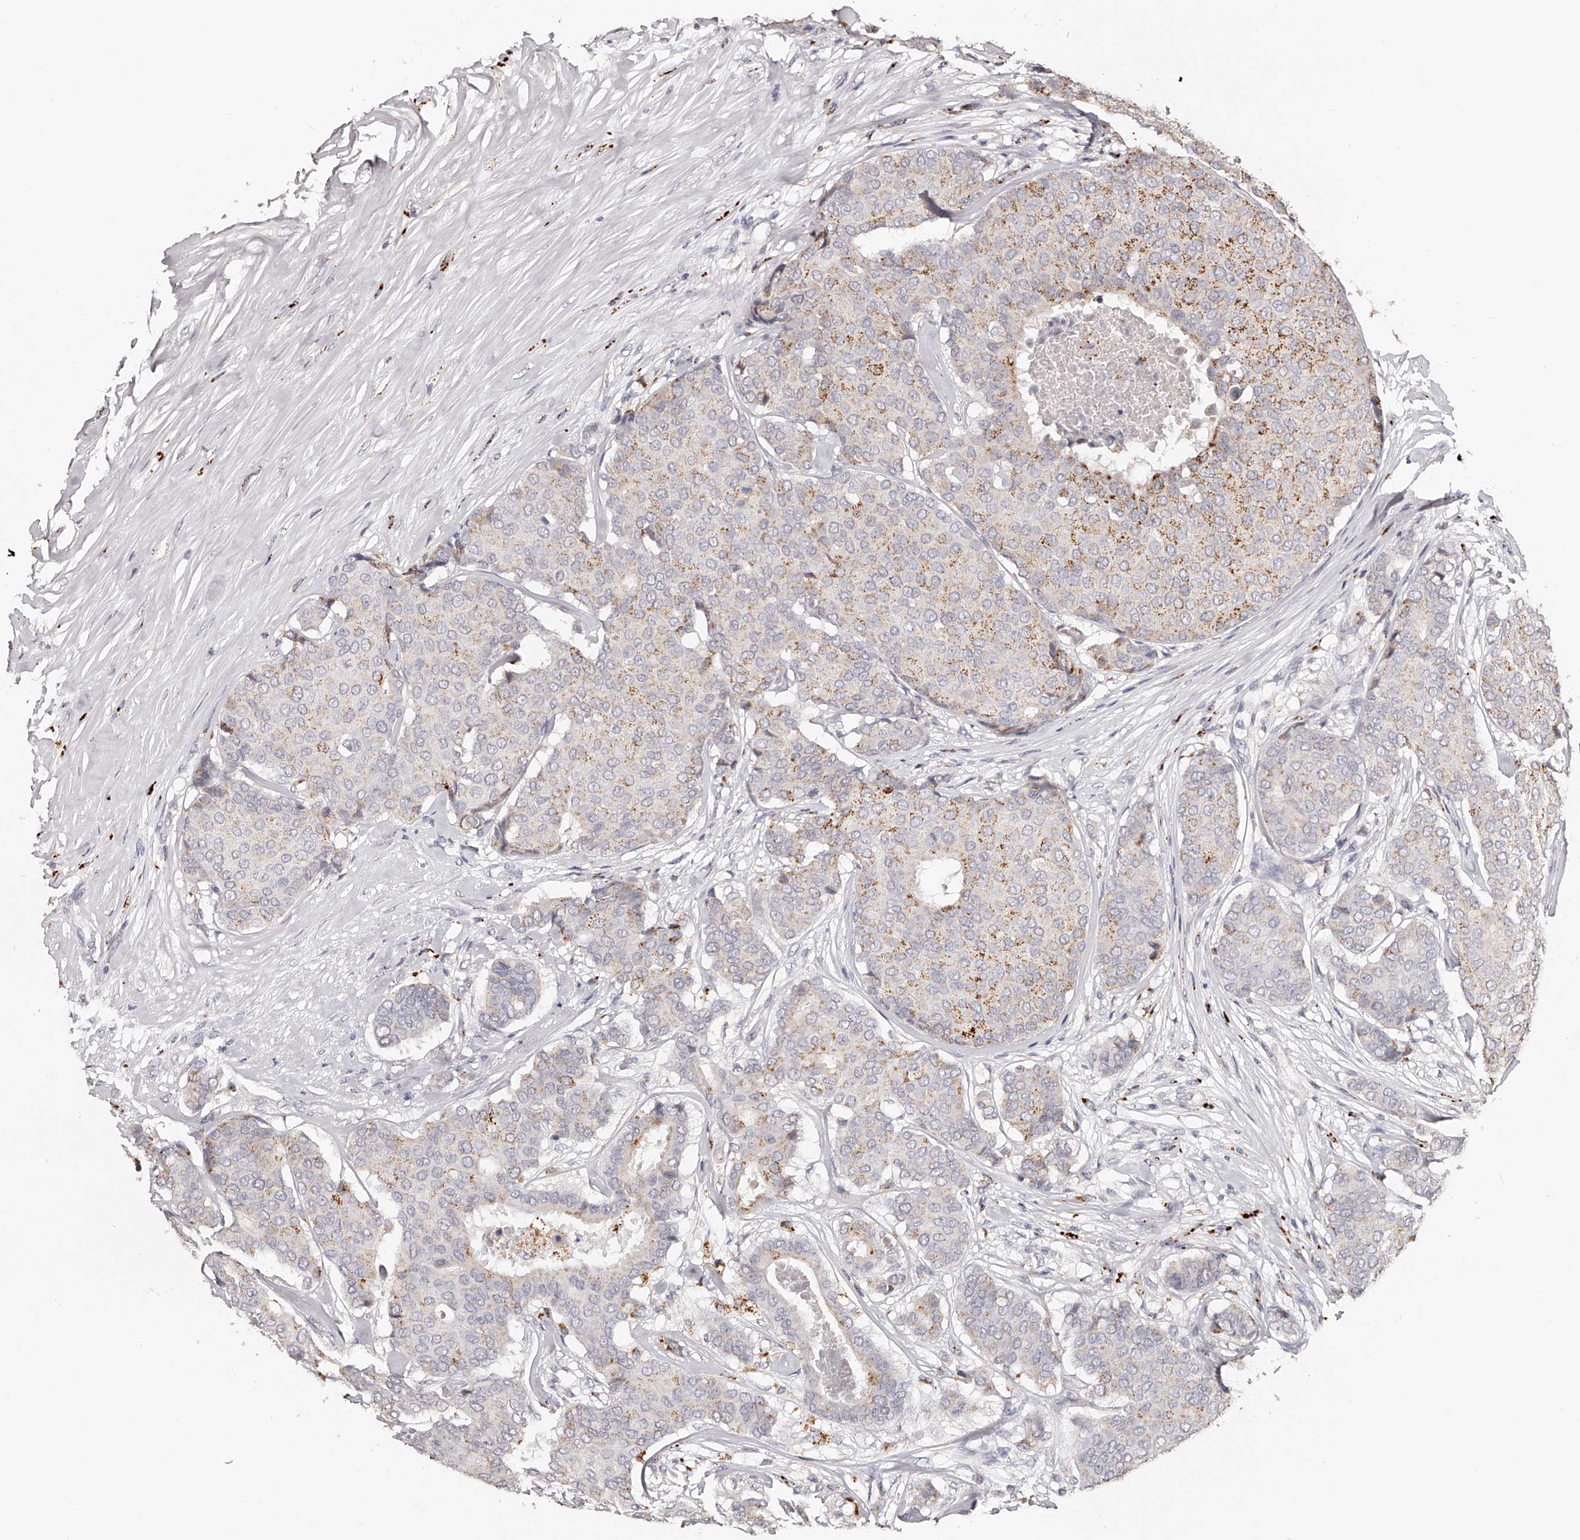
{"staining": {"intensity": "moderate", "quantity": "<25%", "location": "cytoplasmic/membranous"}, "tissue": "breast cancer", "cell_type": "Tumor cells", "image_type": "cancer", "snomed": [{"axis": "morphology", "description": "Duct carcinoma"}, {"axis": "topography", "description": "Breast"}], "caption": "Immunohistochemical staining of invasive ductal carcinoma (breast) exhibits moderate cytoplasmic/membranous protein staining in approximately <25% of tumor cells.", "gene": "SLC35D3", "patient": {"sex": "female", "age": 75}}